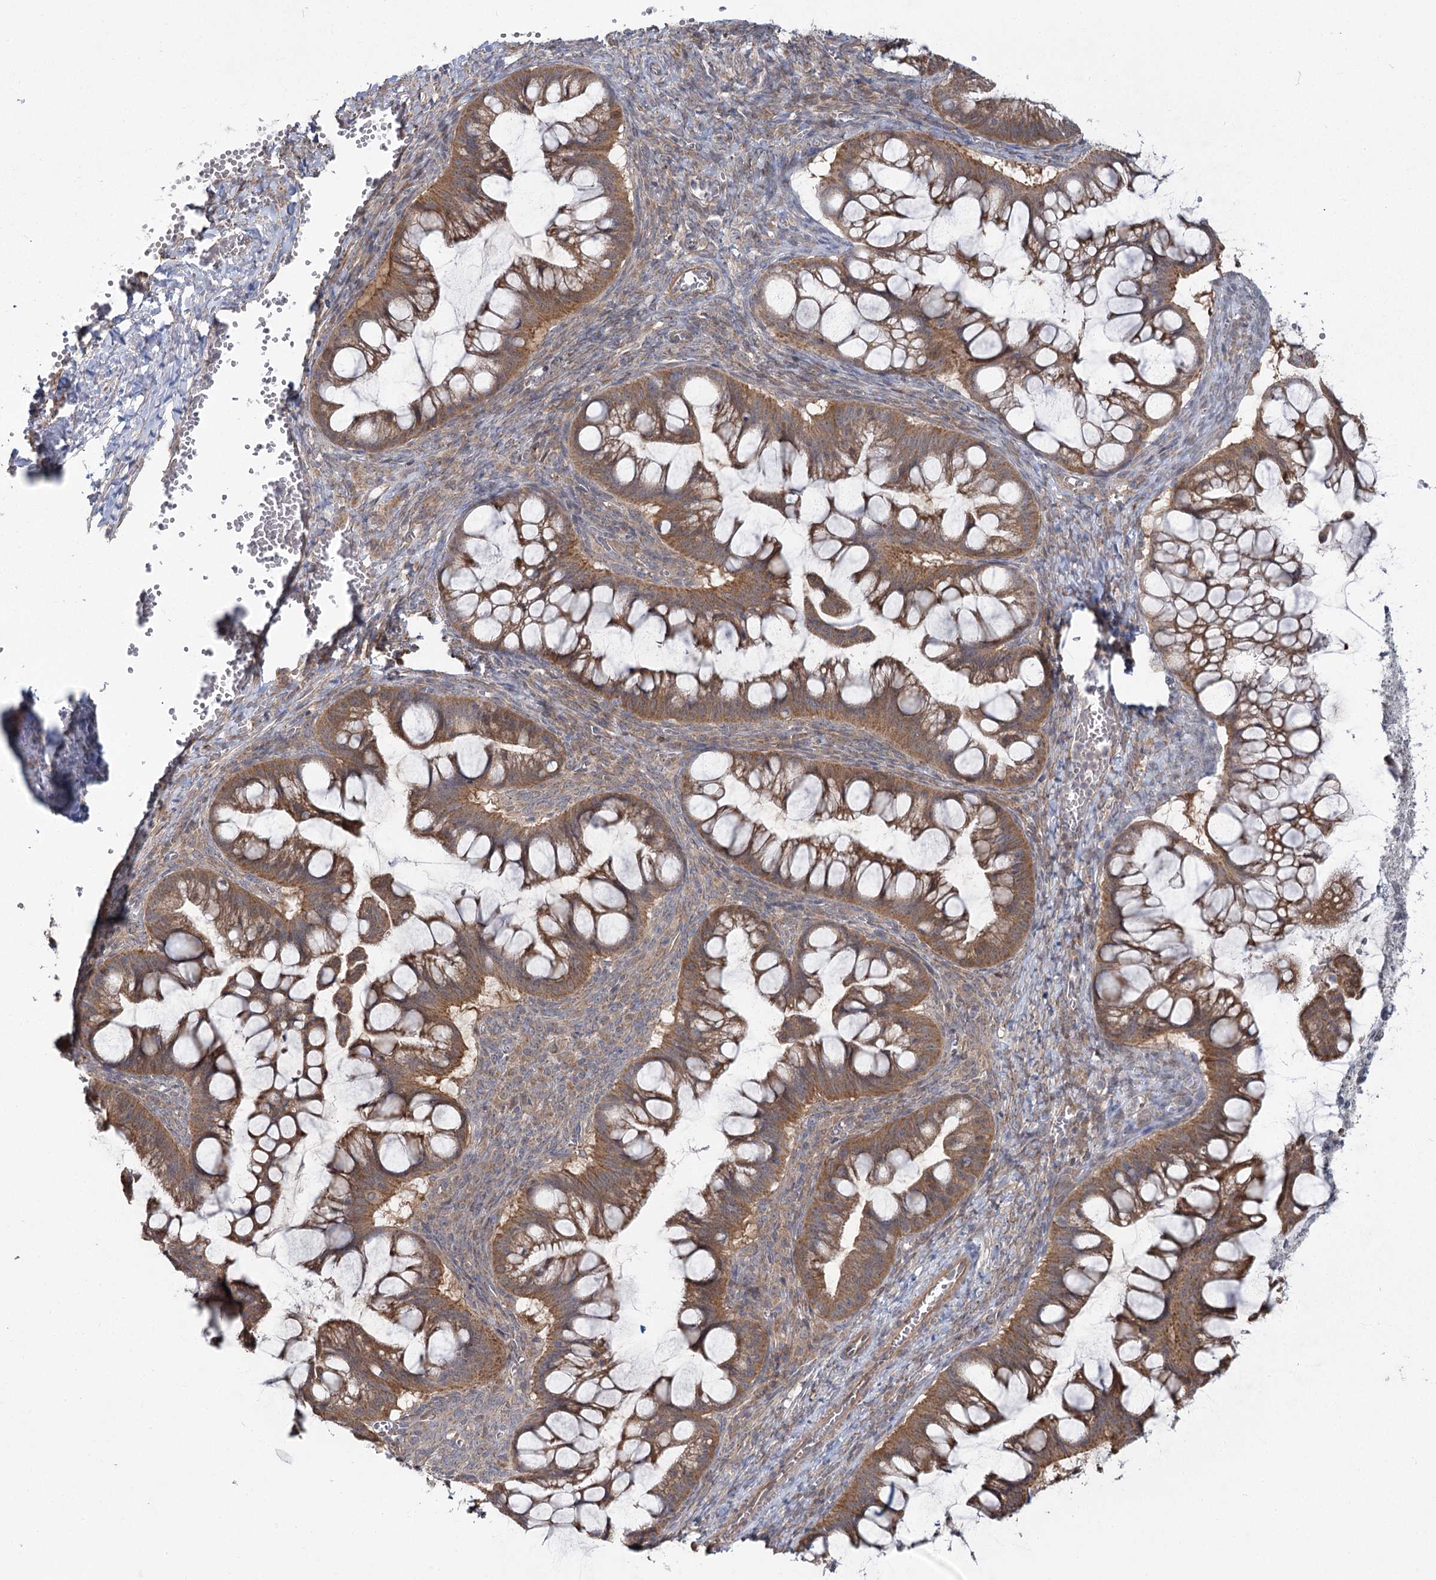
{"staining": {"intensity": "moderate", "quantity": ">75%", "location": "cytoplasmic/membranous"}, "tissue": "ovarian cancer", "cell_type": "Tumor cells", "image_type": "cancer", "snomed": [{"axis": "morphology", "description": "Cystadenocarcinoma, mucinous, NOS"}, {"axis": "topography", "description": "Ovary"}], "caption": "Immunohistochemical staining of ovarian cancer (mucinous cystadenocarcinoma) displays moderate cytoplasmic/membranous protein staining in about >75% of tumor cells. The staining is performed using DAB (3,3'-diaminobenzidine) brown chromogen to label protein expression. The nuclei are counter-stained blue using hematoxylin.", "gene": "TBC1D9B", "patient": {"sex": "female", "age": 73}}